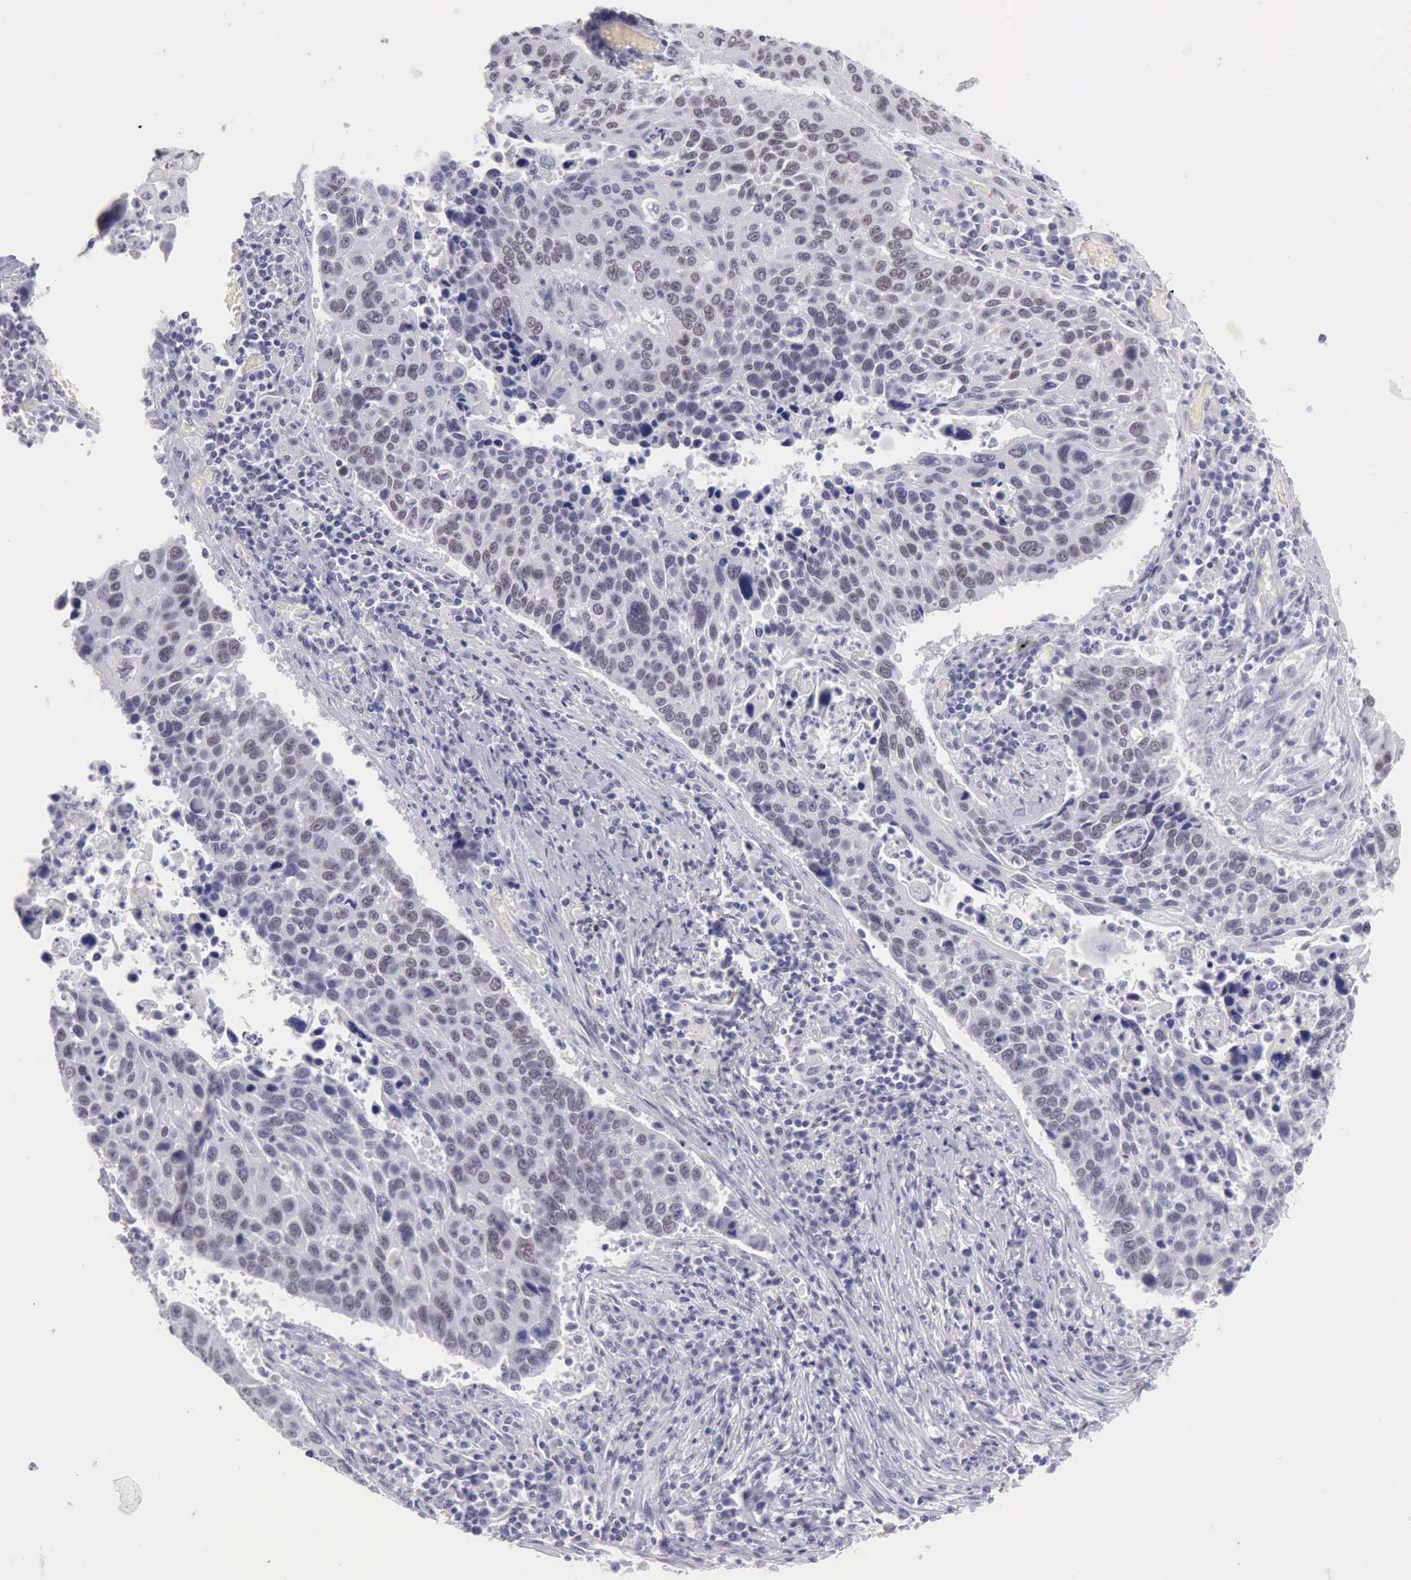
{"staining": {"intensity": "weak", "quantity": "25%-75%", "location": "nuclear"}, "tissue": "lung cancer", "cell_type": "Tumor cells", "image_type": "cancer", "snomed": [{"axis": "morphology", "description": "Squamous cell carcinoma, NOS"}, {"axis": "topography", "description": "Lung"}], "caption": "Protein staining by immunohistochemistry (IHC) reveals weak nuclear expression in approximately 25%-75% of tumor cells in lung squamous cell carcinoma.", "gene": "EP300", "patient": {"sex": "male", "age": 68}}